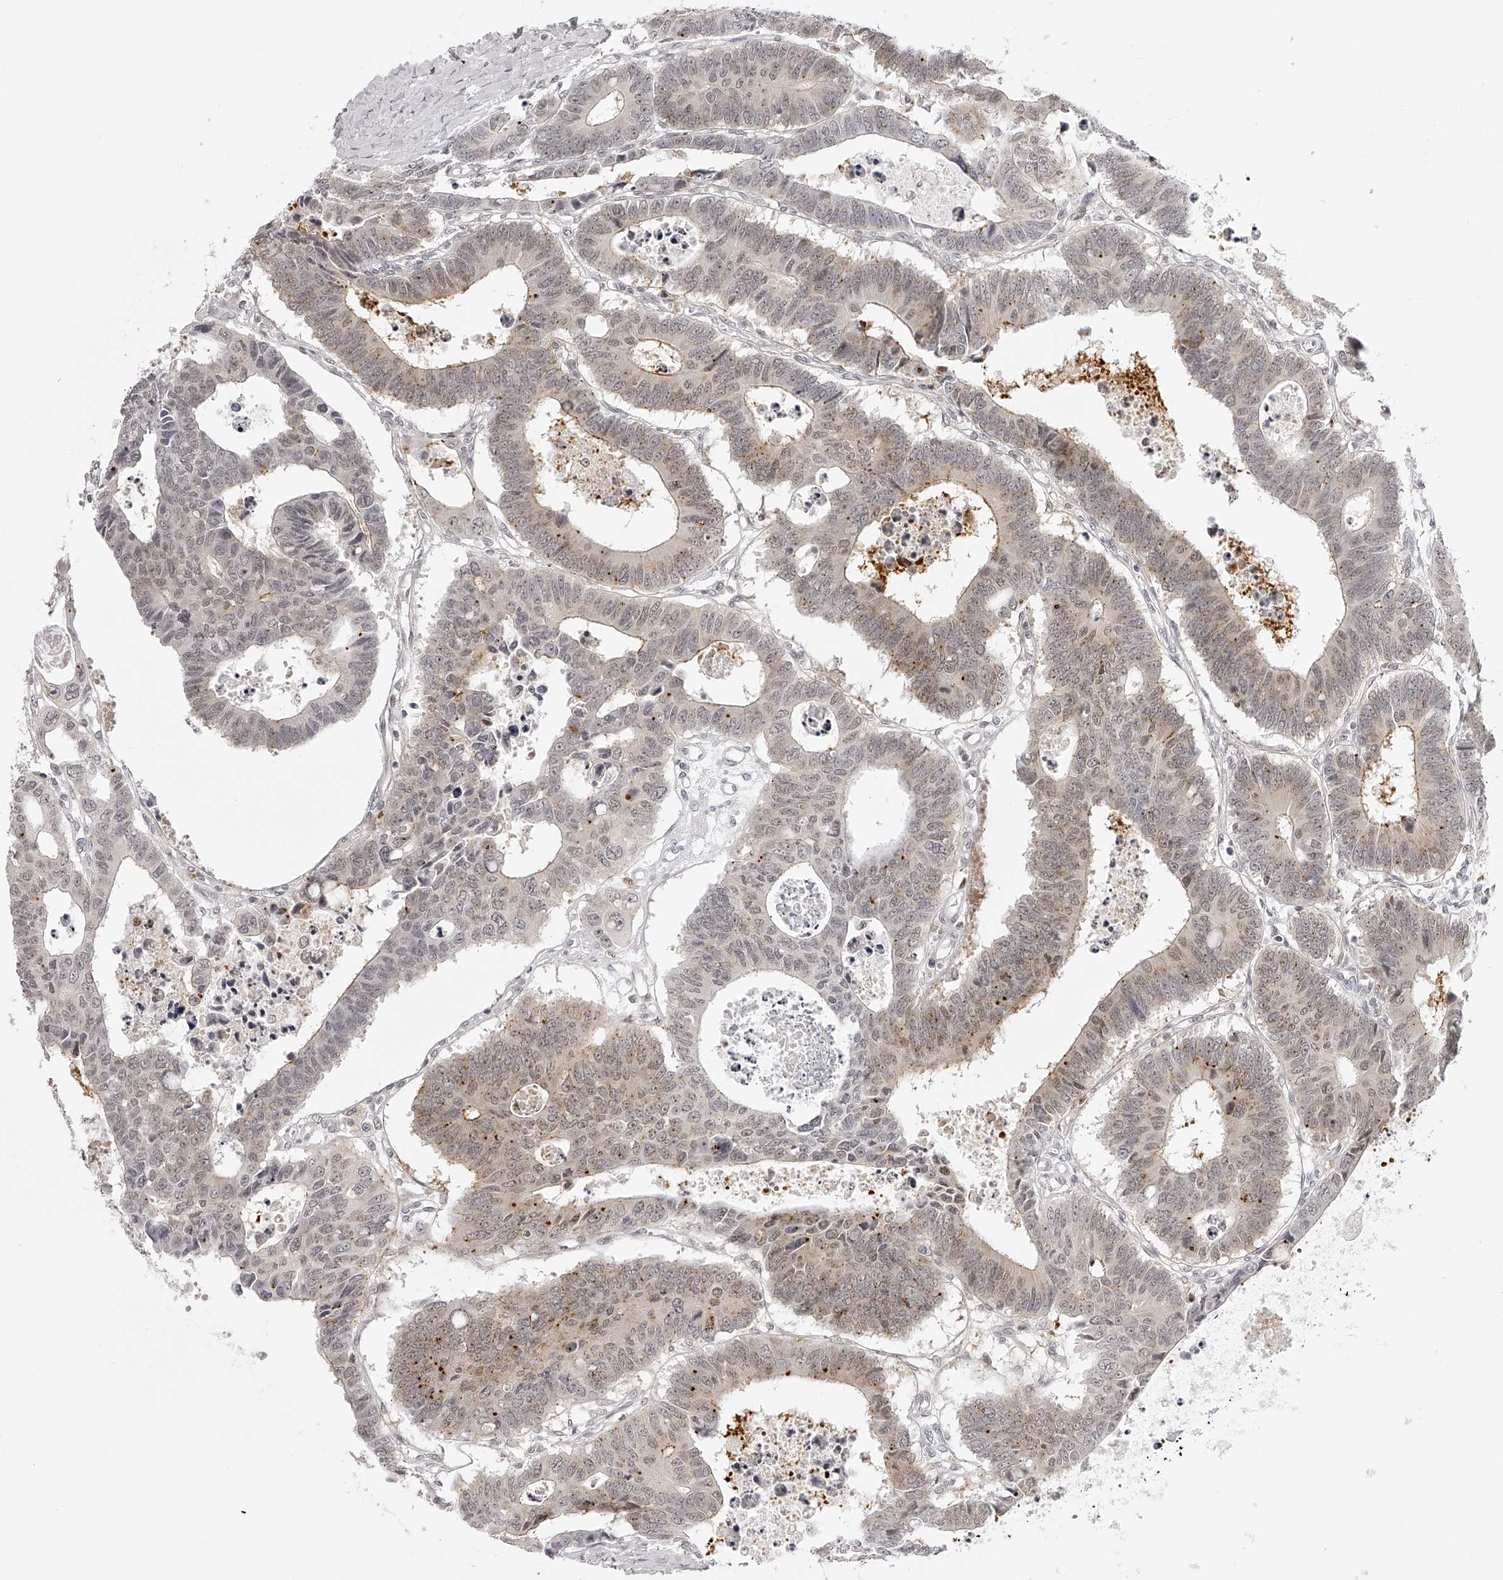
{"staining": {"intensity": "weak", "quantity": ">75%", "location": "nuclear"}, "tissue": "colorectal cancer", "cell_type": "Tumor cells", "image_type": "cancer", "snomed": [{"axis": "morphology", "description": "Adenocarcinoma, NOS"}, {"axis": "topography", "description": "Rectum"}], "caption": "Colorectal cancer was stained to show a protein in brown. There is low levels of weak nuclear expression in approximately >75% of tumor cells. (IHC, brightfield microscopy, high magnification).", "gene": "PLEKHG1", "patient": {"sex": "male", "age": 84}}